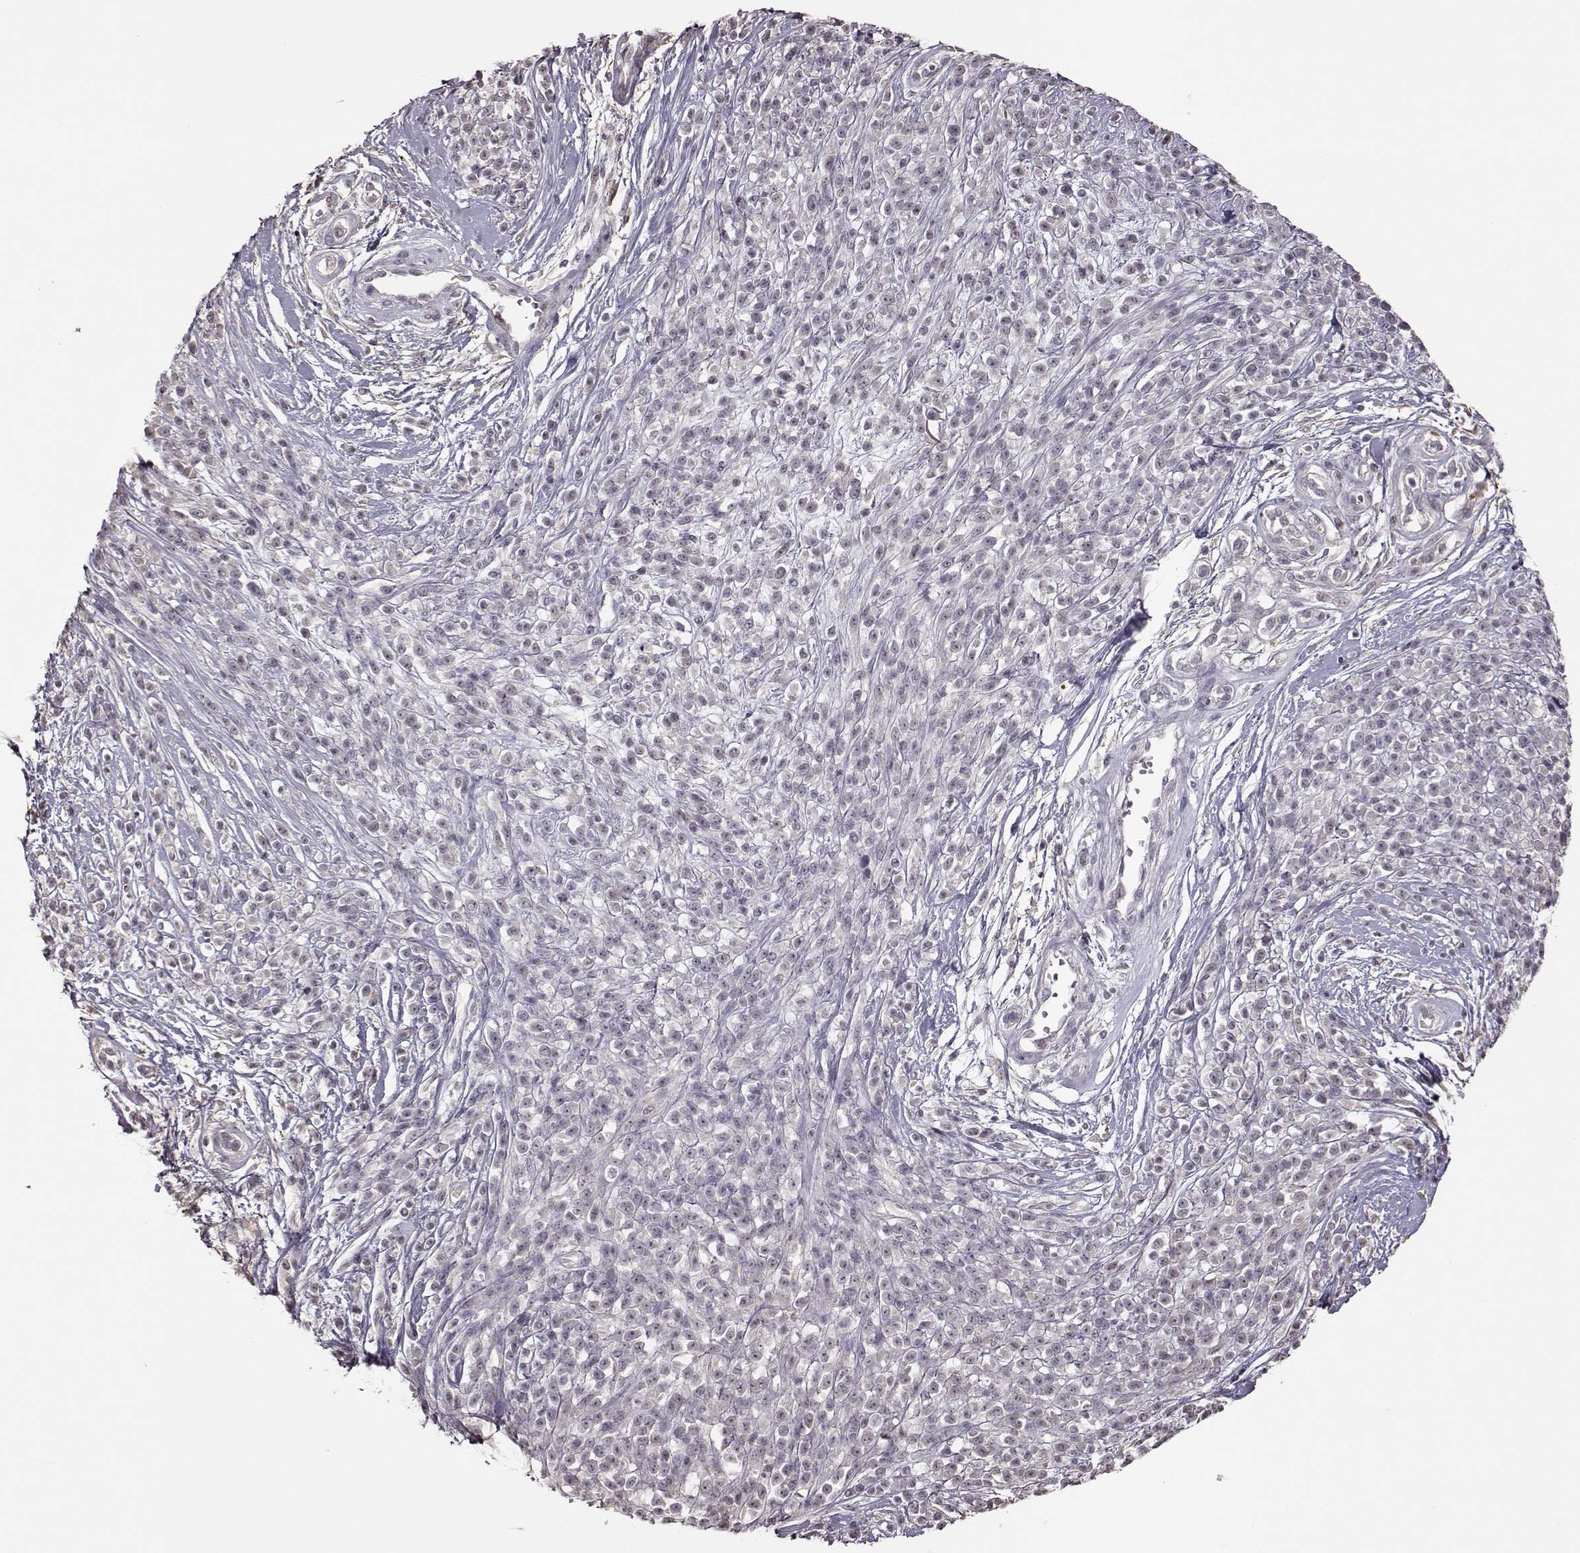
{"staining": {"intensity": "negative", "quantity": "none", "location": "none"}, "tissue": "melanoma", "cell_type": "Tumor cells", "image_type": "cancer", "snomed": [{"axis": "morphology", "description": "Malignant melanoma, NOS"}, {"axis": "topography", "description": "Skin"}, {"axis": "topography", "description": "Skin of trunk"}], "caption": "An image of human malignant melanoma is negative for staining in tumor cells.", "gene": "CRB1", "patient": {"sex": "male", "age": 74}}